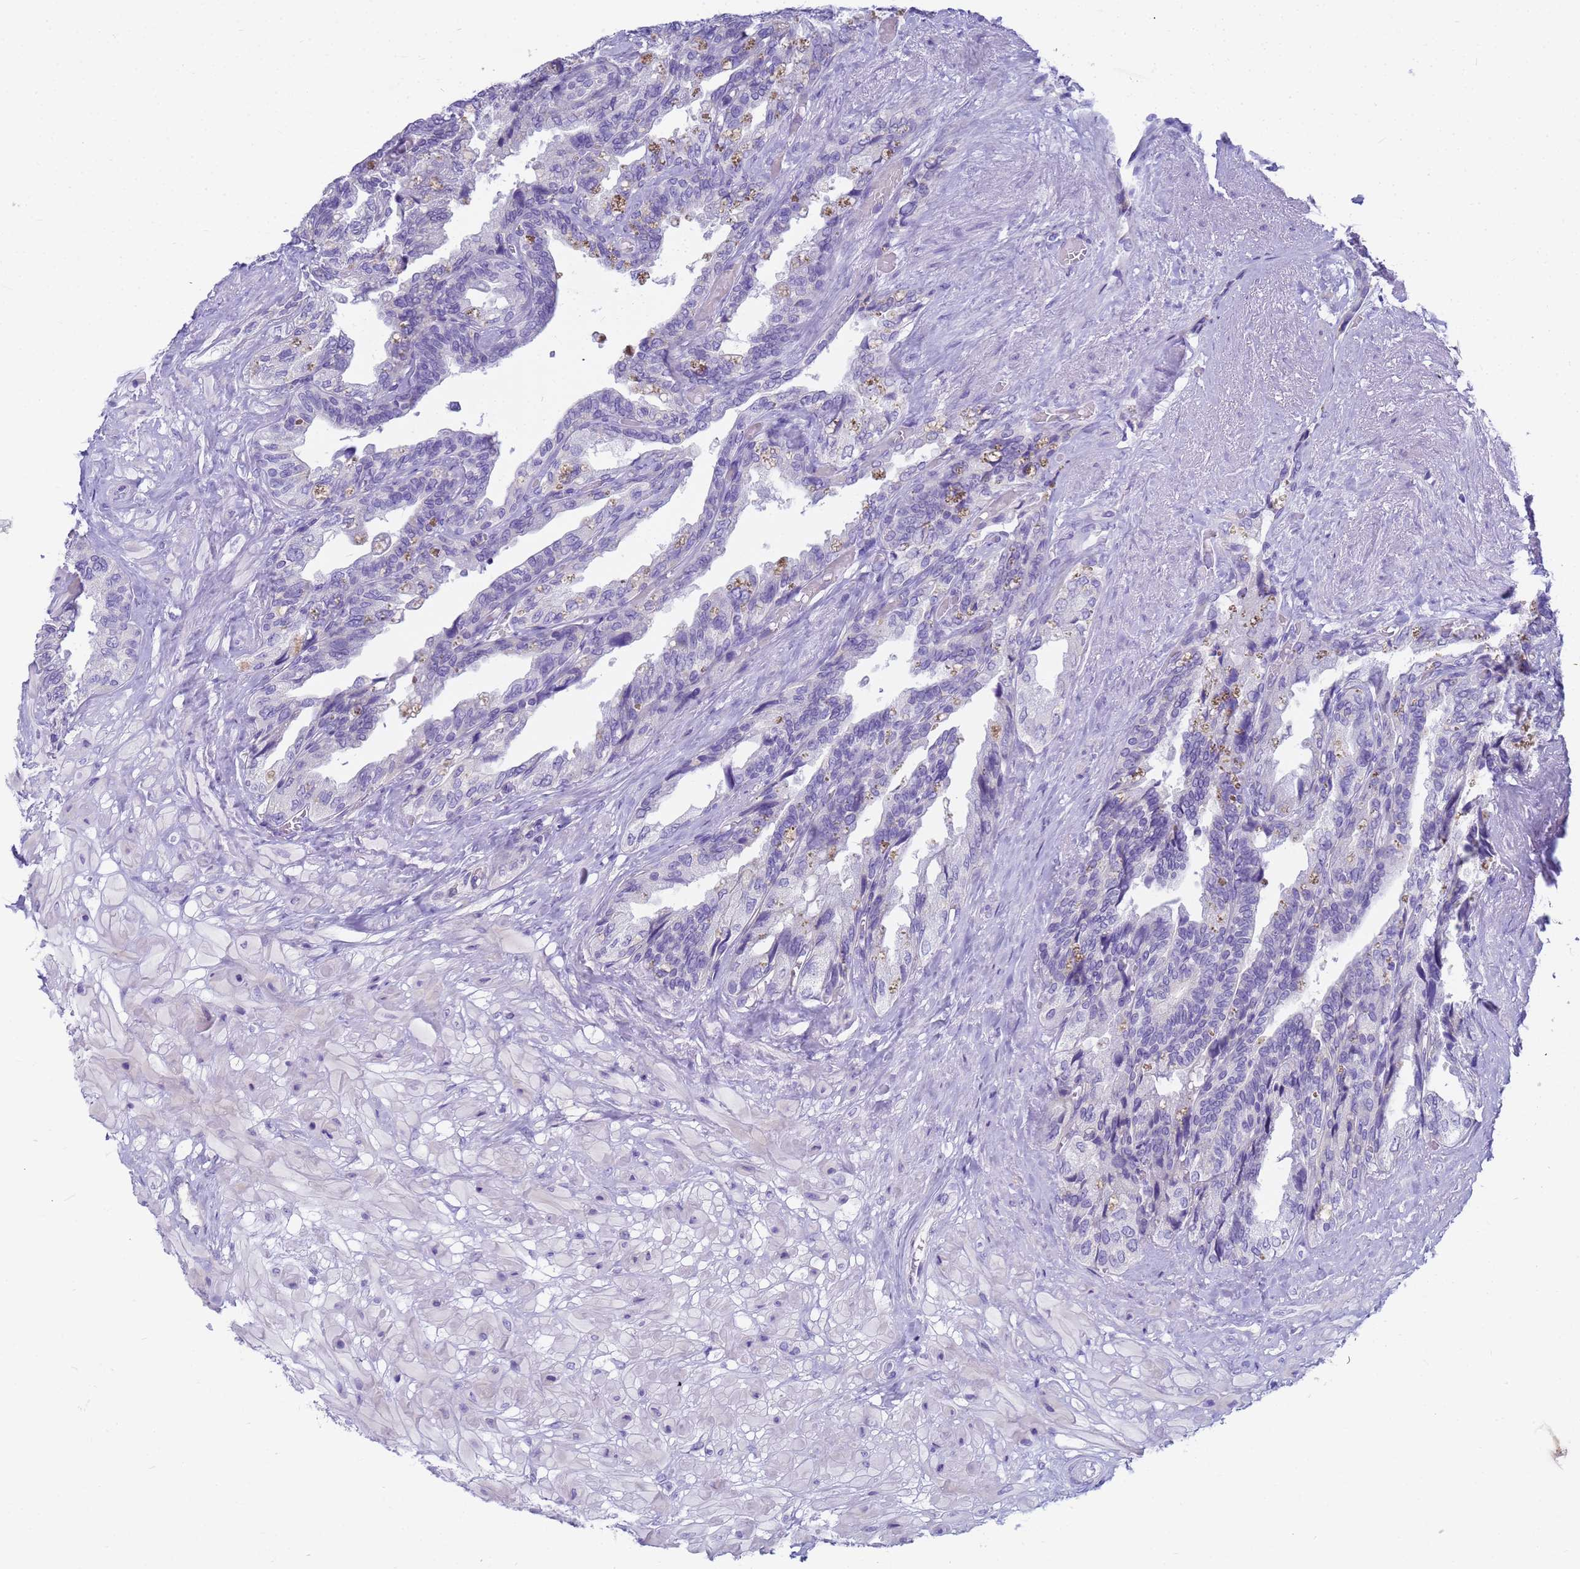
{"staining": {"intensity": "moderate", "quantity": "<25%", "location": "cytoplasmic/membranous"}, "tissue": "seminal vesicle", "cell_type": "Glandular cells", "image_type": "normal", "snomed": [{"axis": "morphology", "description": "Normal tissue, NOS"}, {"axis": "topography", "description": "Seminal veicle"}, {"axis": "topography", "description": "Peripheral nerve tissue"}], "caption": "Protein staining reveals moderate cytoplasmic/membranous positivity in approximately <25% of glandular cells in normal seminal vesicle.", "gene": "RNASE2", "patient": {"sex": "male", "age": 60}}